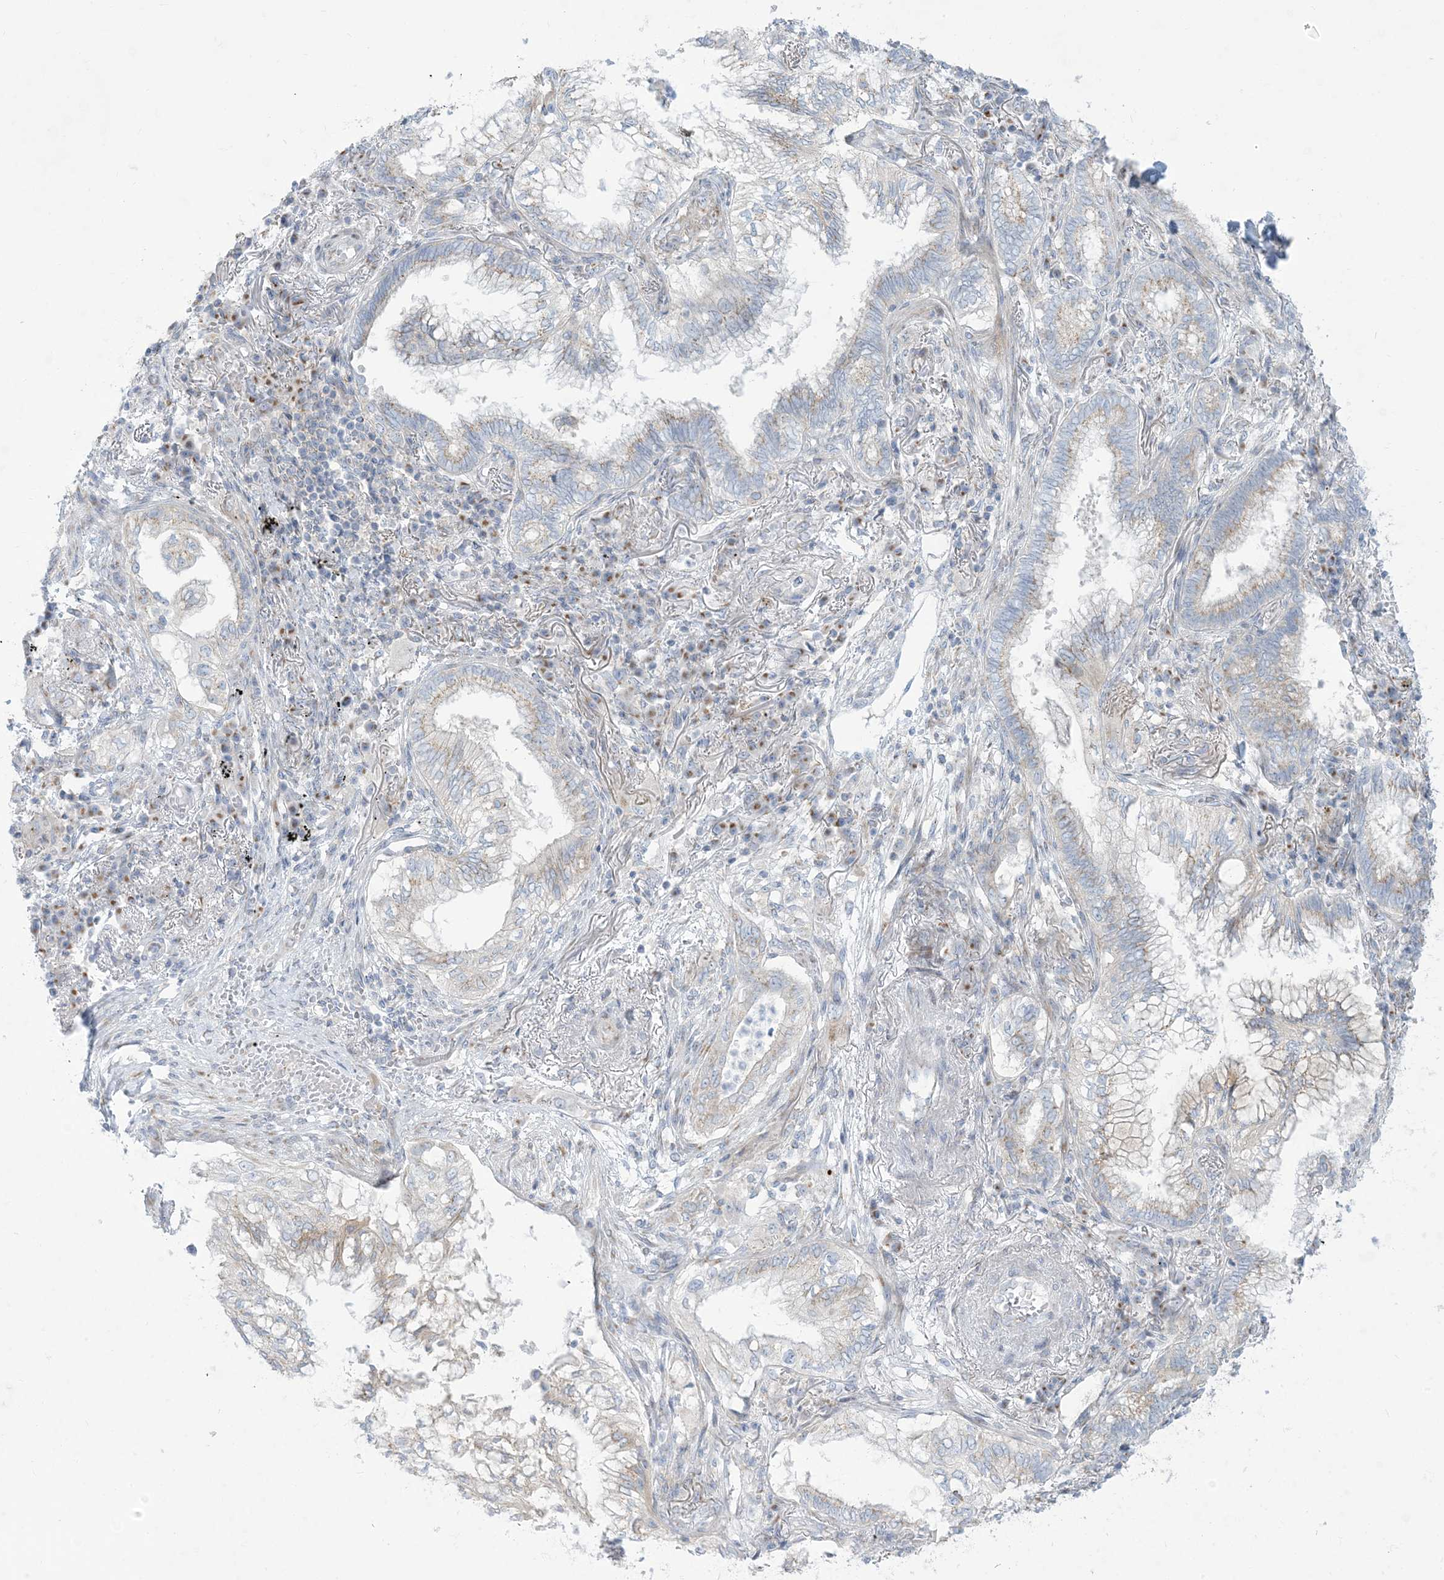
{"staining": {"intensity": "weak", "quantity": "25%-75%", "location": "cytoplasmic/membranous"}, "tissue": "lung cancer", "cell_type": "Tumor cells", "image_type": "cancer", "snomed": [{"axis": "morphology", "description": "Adenocarcinoma, NOS"}, {"axis": "topography", "description": "Lung"}], "caption": "Immunohistochemistry (IHC) staining of lung cancer, which demonstrates low levels of weak cytoplasmic/membranous positivity in approximately 25%-75% of tumor cells indicating weak cytoplasmic/membranous protein positivity. The staining was performed using DAB (brown) for protein detection and nuclei were counterstained in hematoxylin (blue).", "gene": "AFTPH", "patient": {"sex": "female", "age": 70}}